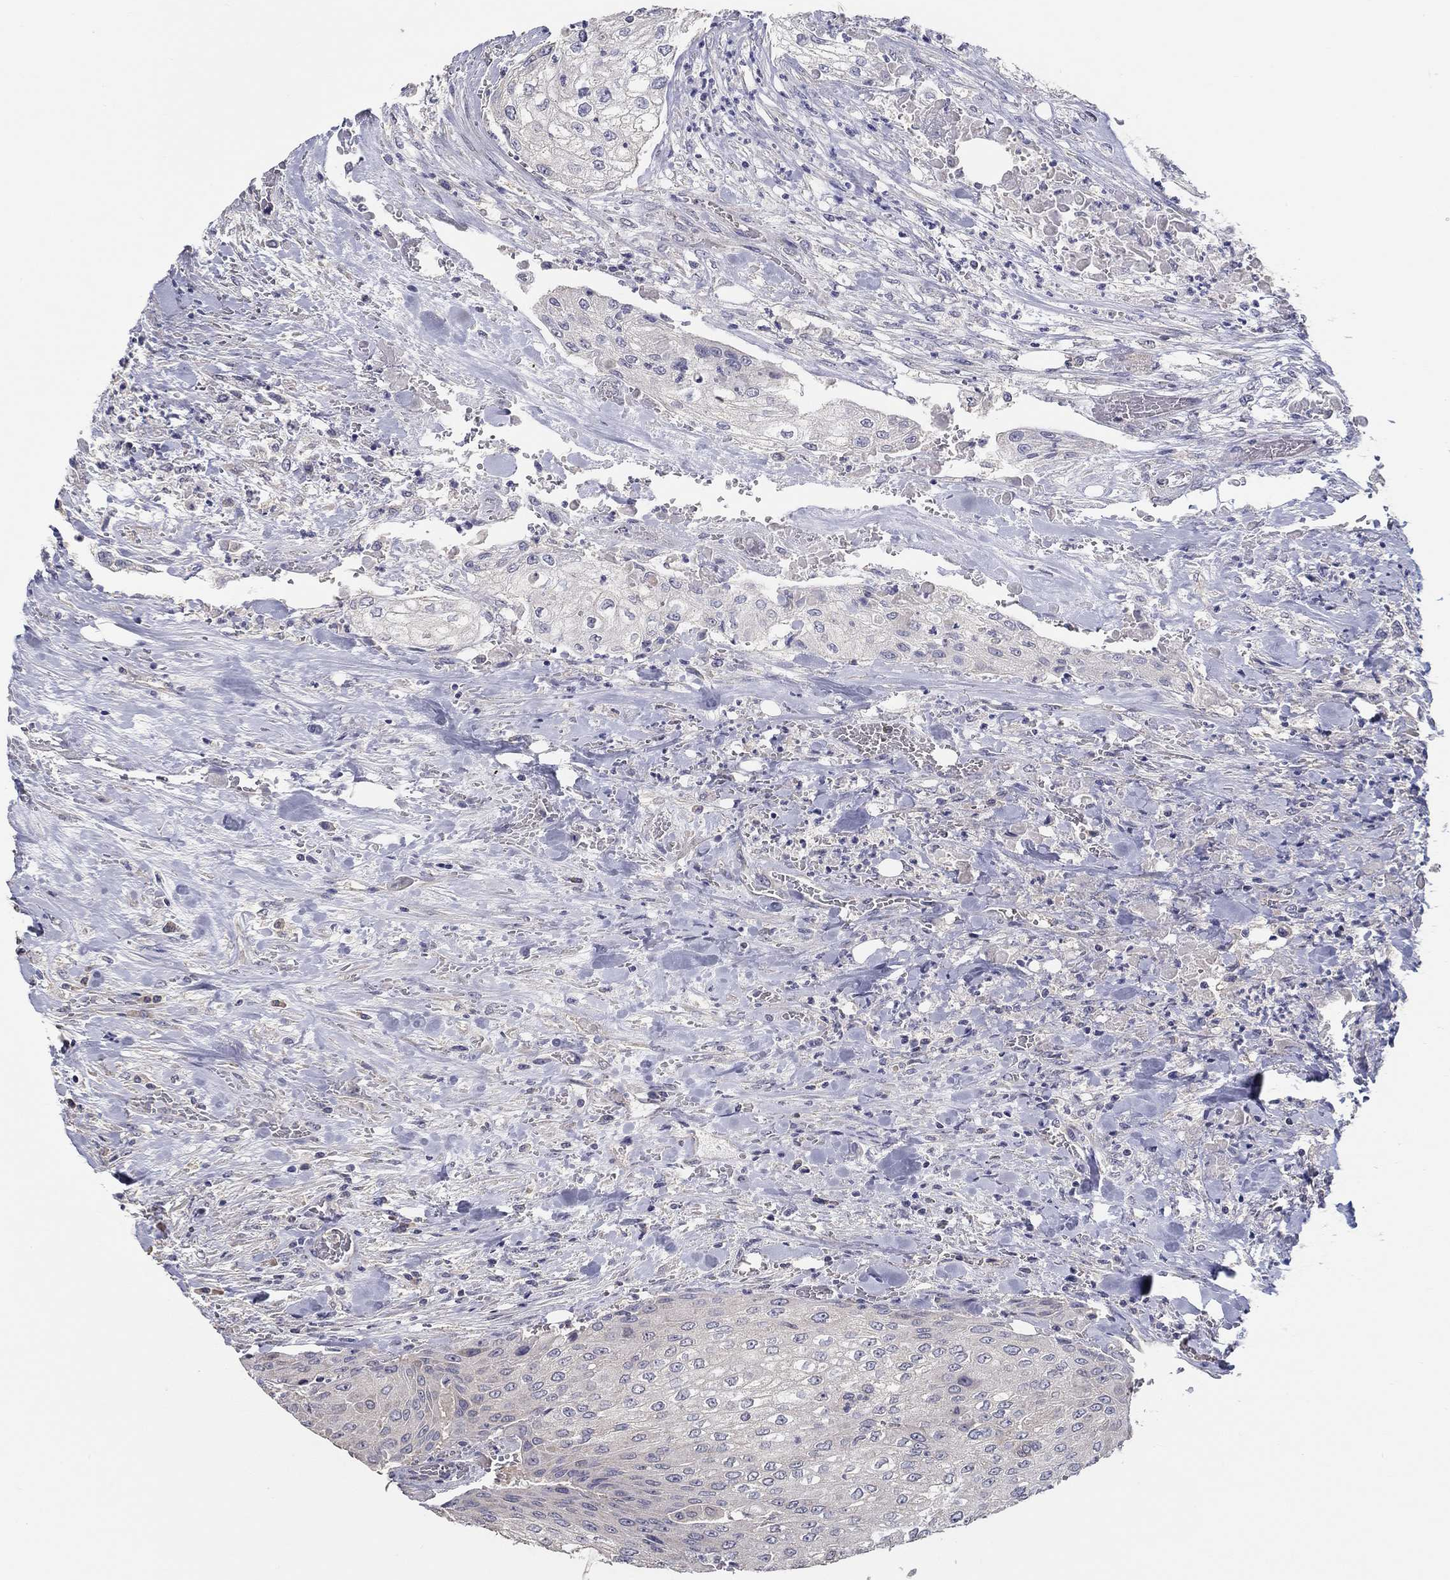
{"staining": {"intensity": "negative", "quantity": "none", "location": "none"}, "tissue": "urothelial cancer", "cell_type": "Tumor cells", "image_type": "cancer", "snomed": [{"axis": "morphology", "description": "Urothelial carcinoma, High grade"}, {"axis": "topography", "description": "Urinary bladder"}], "caption": "Micrograph shows no significant protein staining in tumor cells of urothelial cancer. Brightfield microscopy of immunohistochemistry stained with DAB (brown) and hematoxylin (blue), captured at high magnification.", "gene": "DOCK3", "patient": {"sex": "male", "age": 62}}